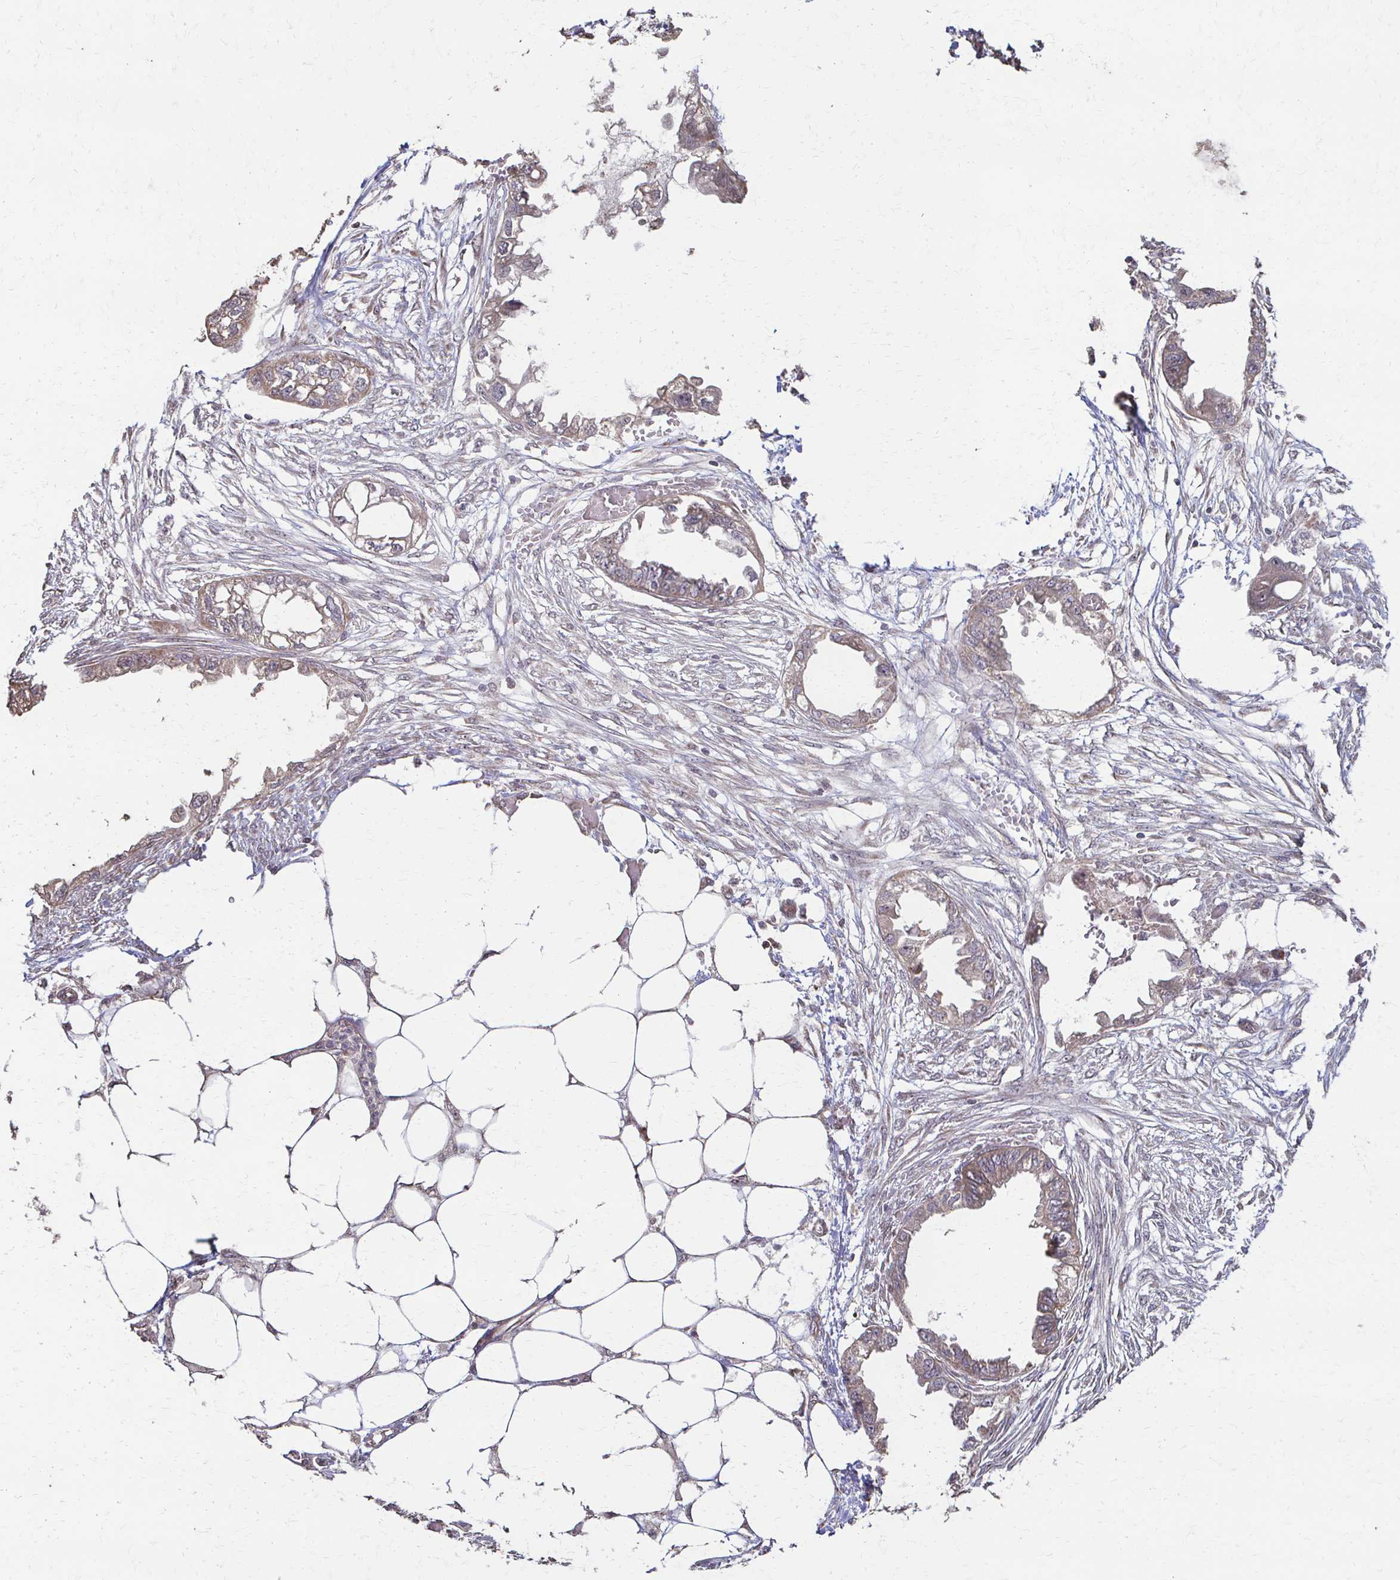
{"staining": {"intensity": "weak", "quantity": ">75%", "location": "cytoplasmic/membranous"}, "tissue": "endometrial cancer", "cell_type": "Tumor cells", "image_type": "cancer", "snomed": [{"axis": "morphology", "description": "Adenocarcinoma, NOS"}, {"axis": "morphology", "description": "Adenocarcinoma, metastatic, NOS"}, {"axis": "topography", "description": "Adipose tissue"}, {"axis": "topography", "description": "Endometrium"}], "caption": "Adenocarcinoma (endometrial) tissue reveals weak cytoplasmic/membranous positivity in about >75% of tumor cells, visualized by immunohistochemistry.", "gene": "IL18BP", "patient": {"sex": "female", "age": 67}}